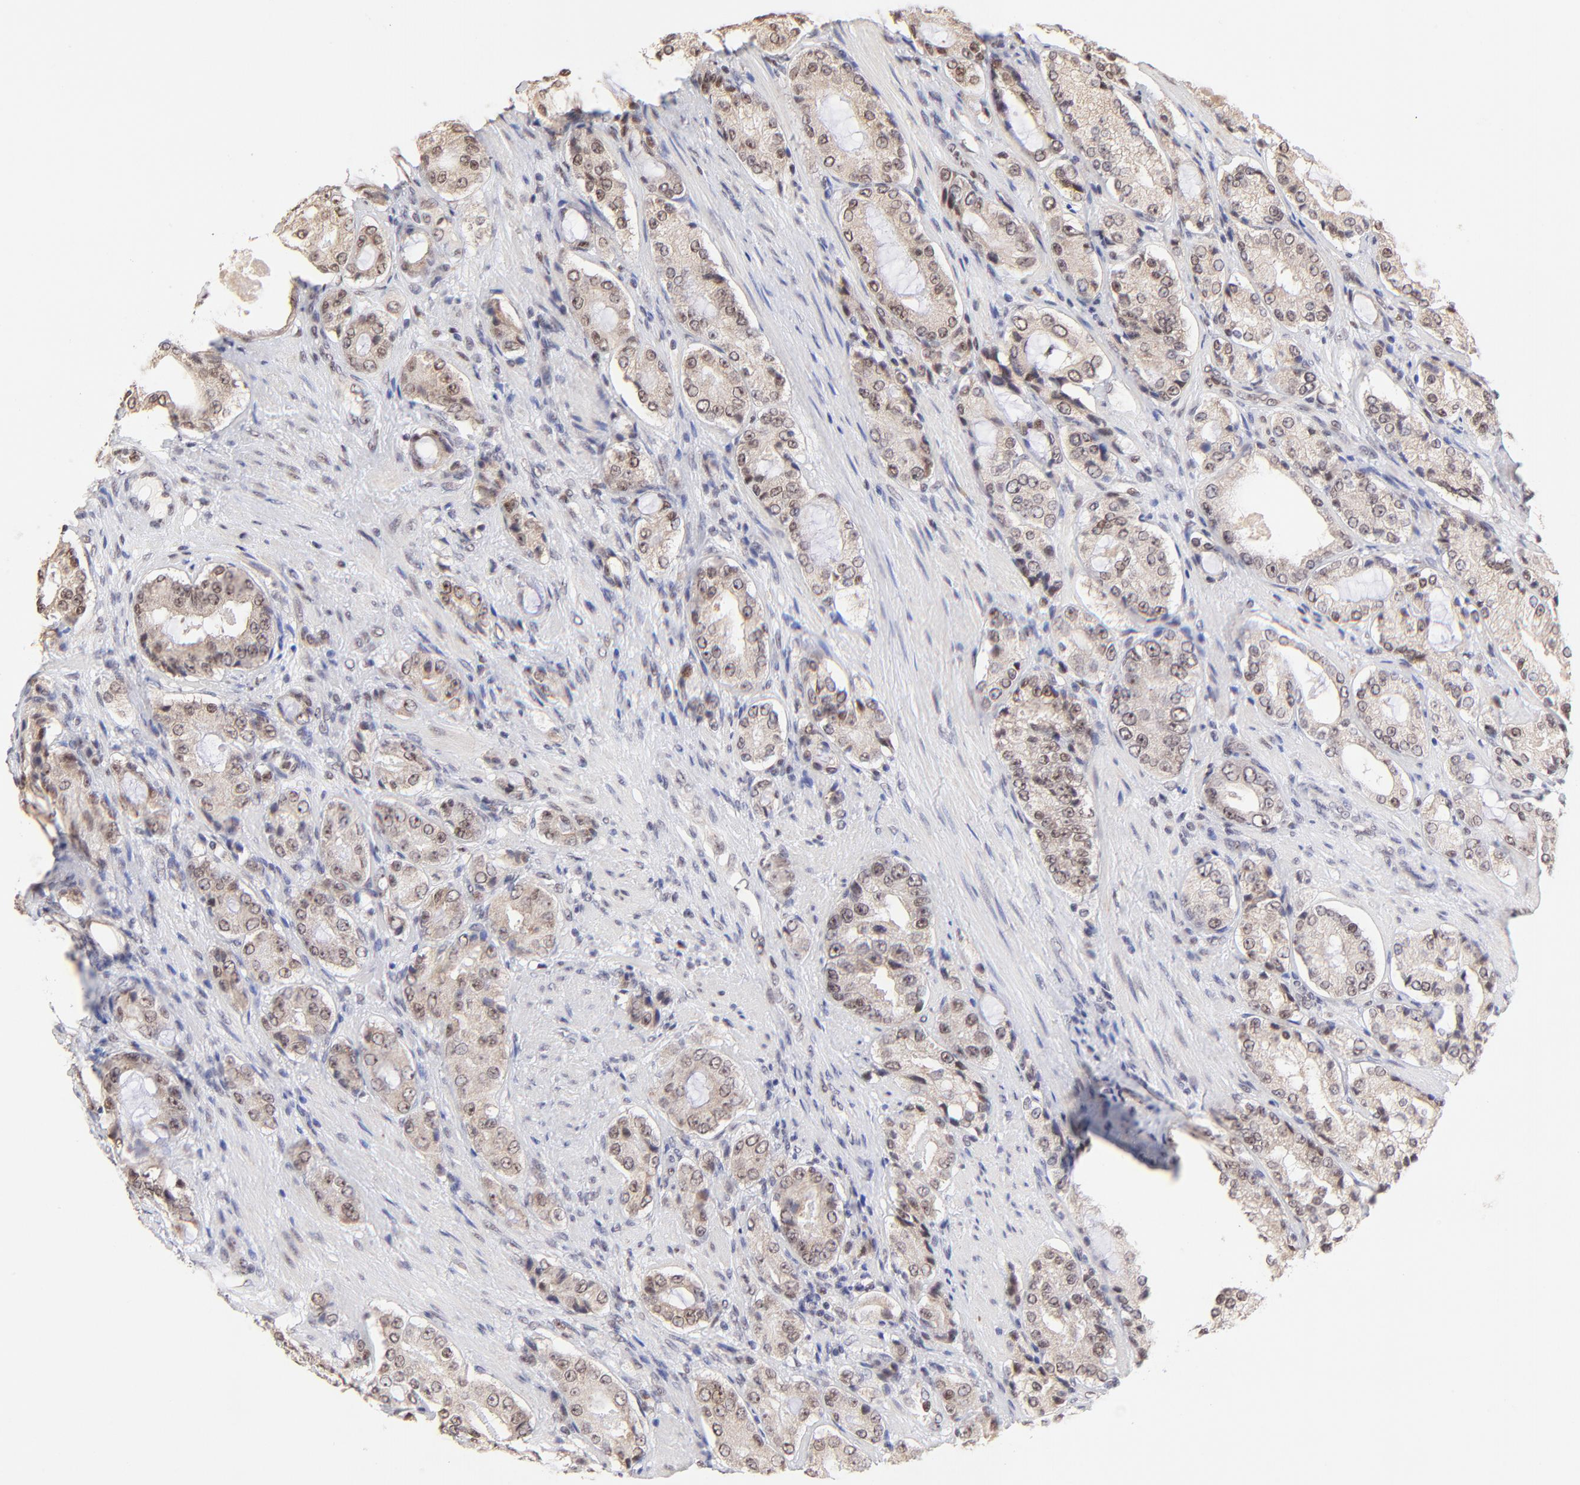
{"staining": {"intensity": "weak", "quantity": ">75%", "location": "cytoplasmic/membranous,nuclear"}, "tissue": "prostate cancer", "cell_type": "Tumor cells", "image_type": "cancer", "snomed": [{"axis": "morphology", "description": "Adenocarcinoma, High grade"}, {"axis": "topography", "description": "Prostate"}], "caption": "Prostate cancer (high-grade adenocarcinoma) stained with a brown dye exhibits weak cytoplasmic/membranous and nuclear positive staining in about >75% of tumor cells.", "gene": "ZNF670", "patient": {"sex": "male", "age": 72}}